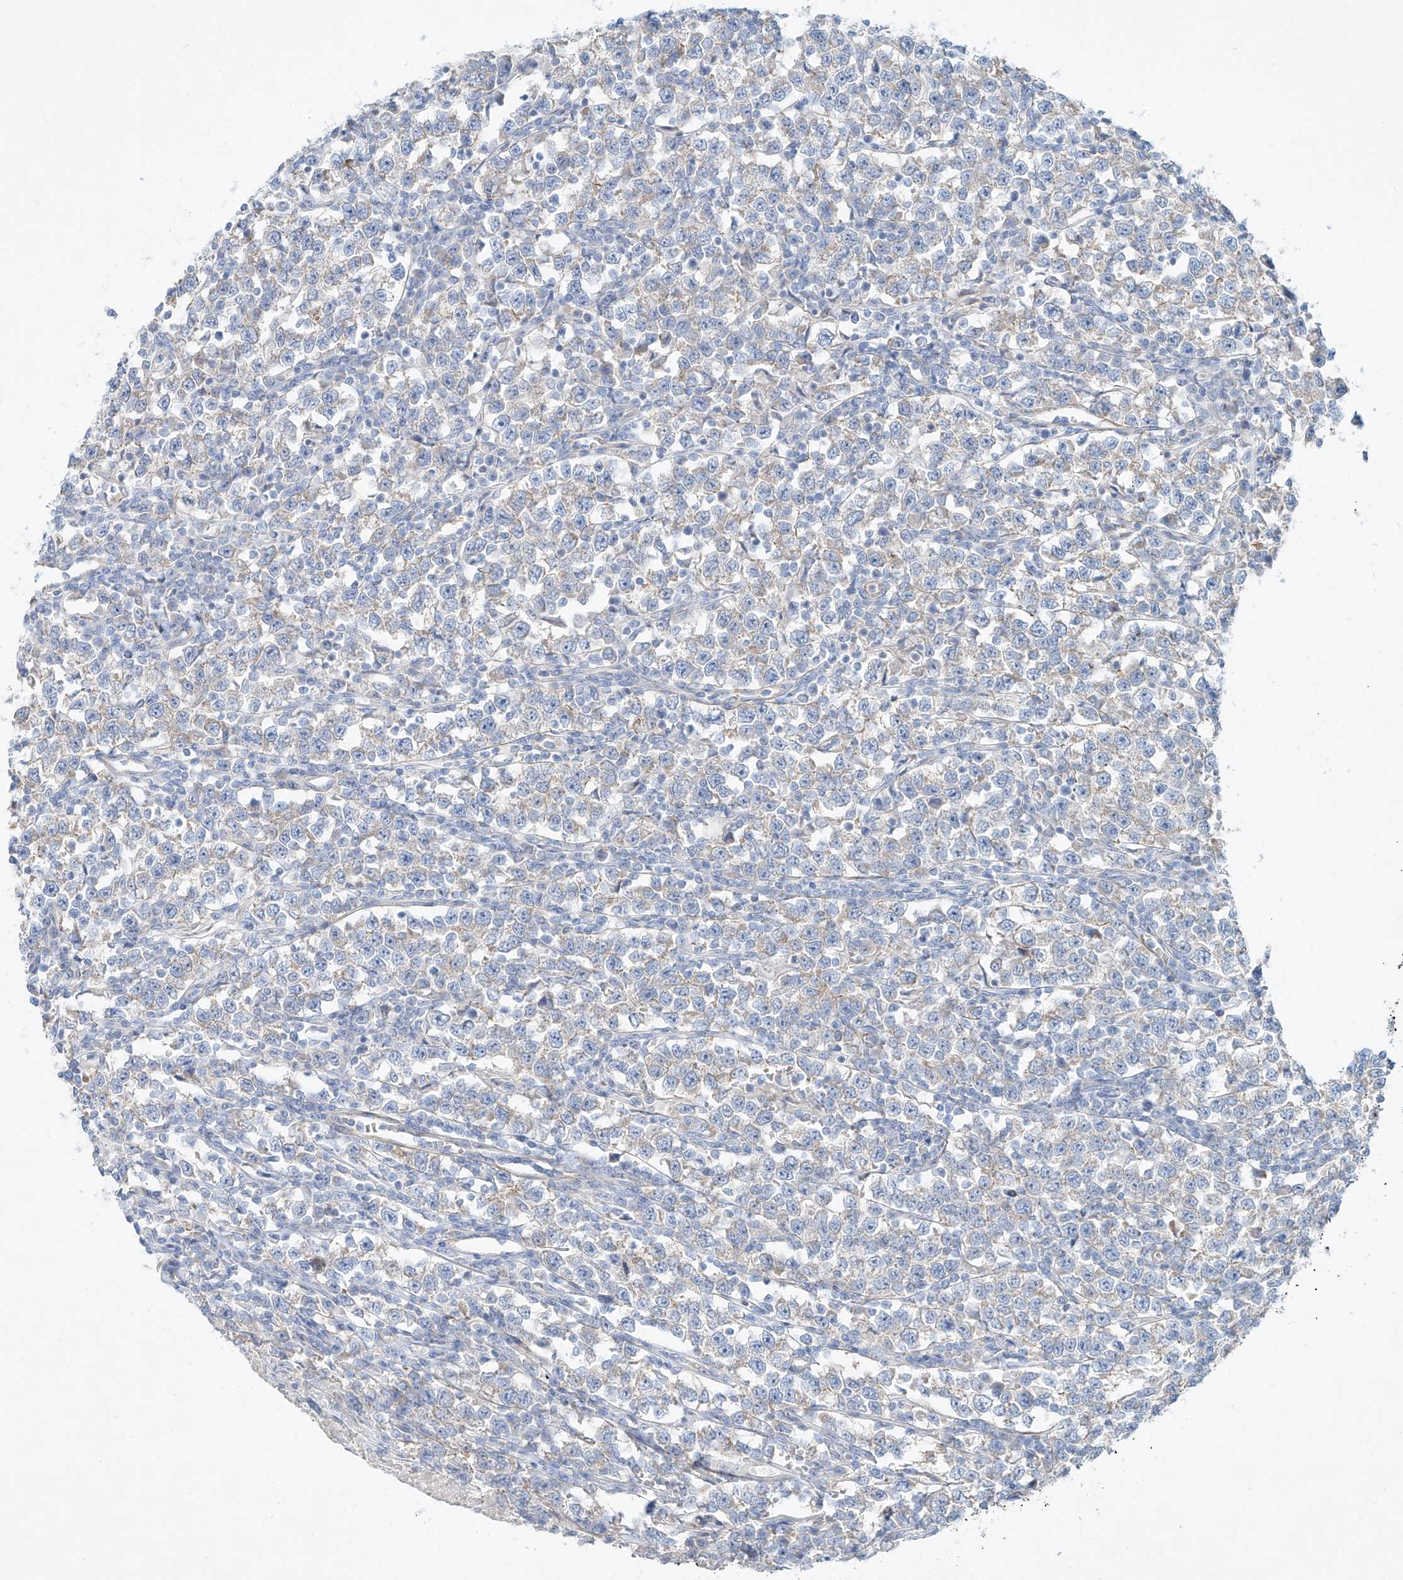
{"staining": {"intensity": "negative", "quantity": "none", "location": "none"}, "tissue": "testis cancer", "cell_type": "Tumor cells", "image_type": "cancer", "snomed": [{"axis": "morphology", "description": "Normal tissue, NOS"}, {"axis": "morphology", "description": "Seminoma, NOS"}, {"axis": "topography", "description": "Testis"}], "caption": "An immunohistochemistry photomicrograph of testis seminoma is shown. There is no staining in tumor cells of testis seminoma.", "gene": "AJM1", "patient": {"sex": "male", "age": 43}}